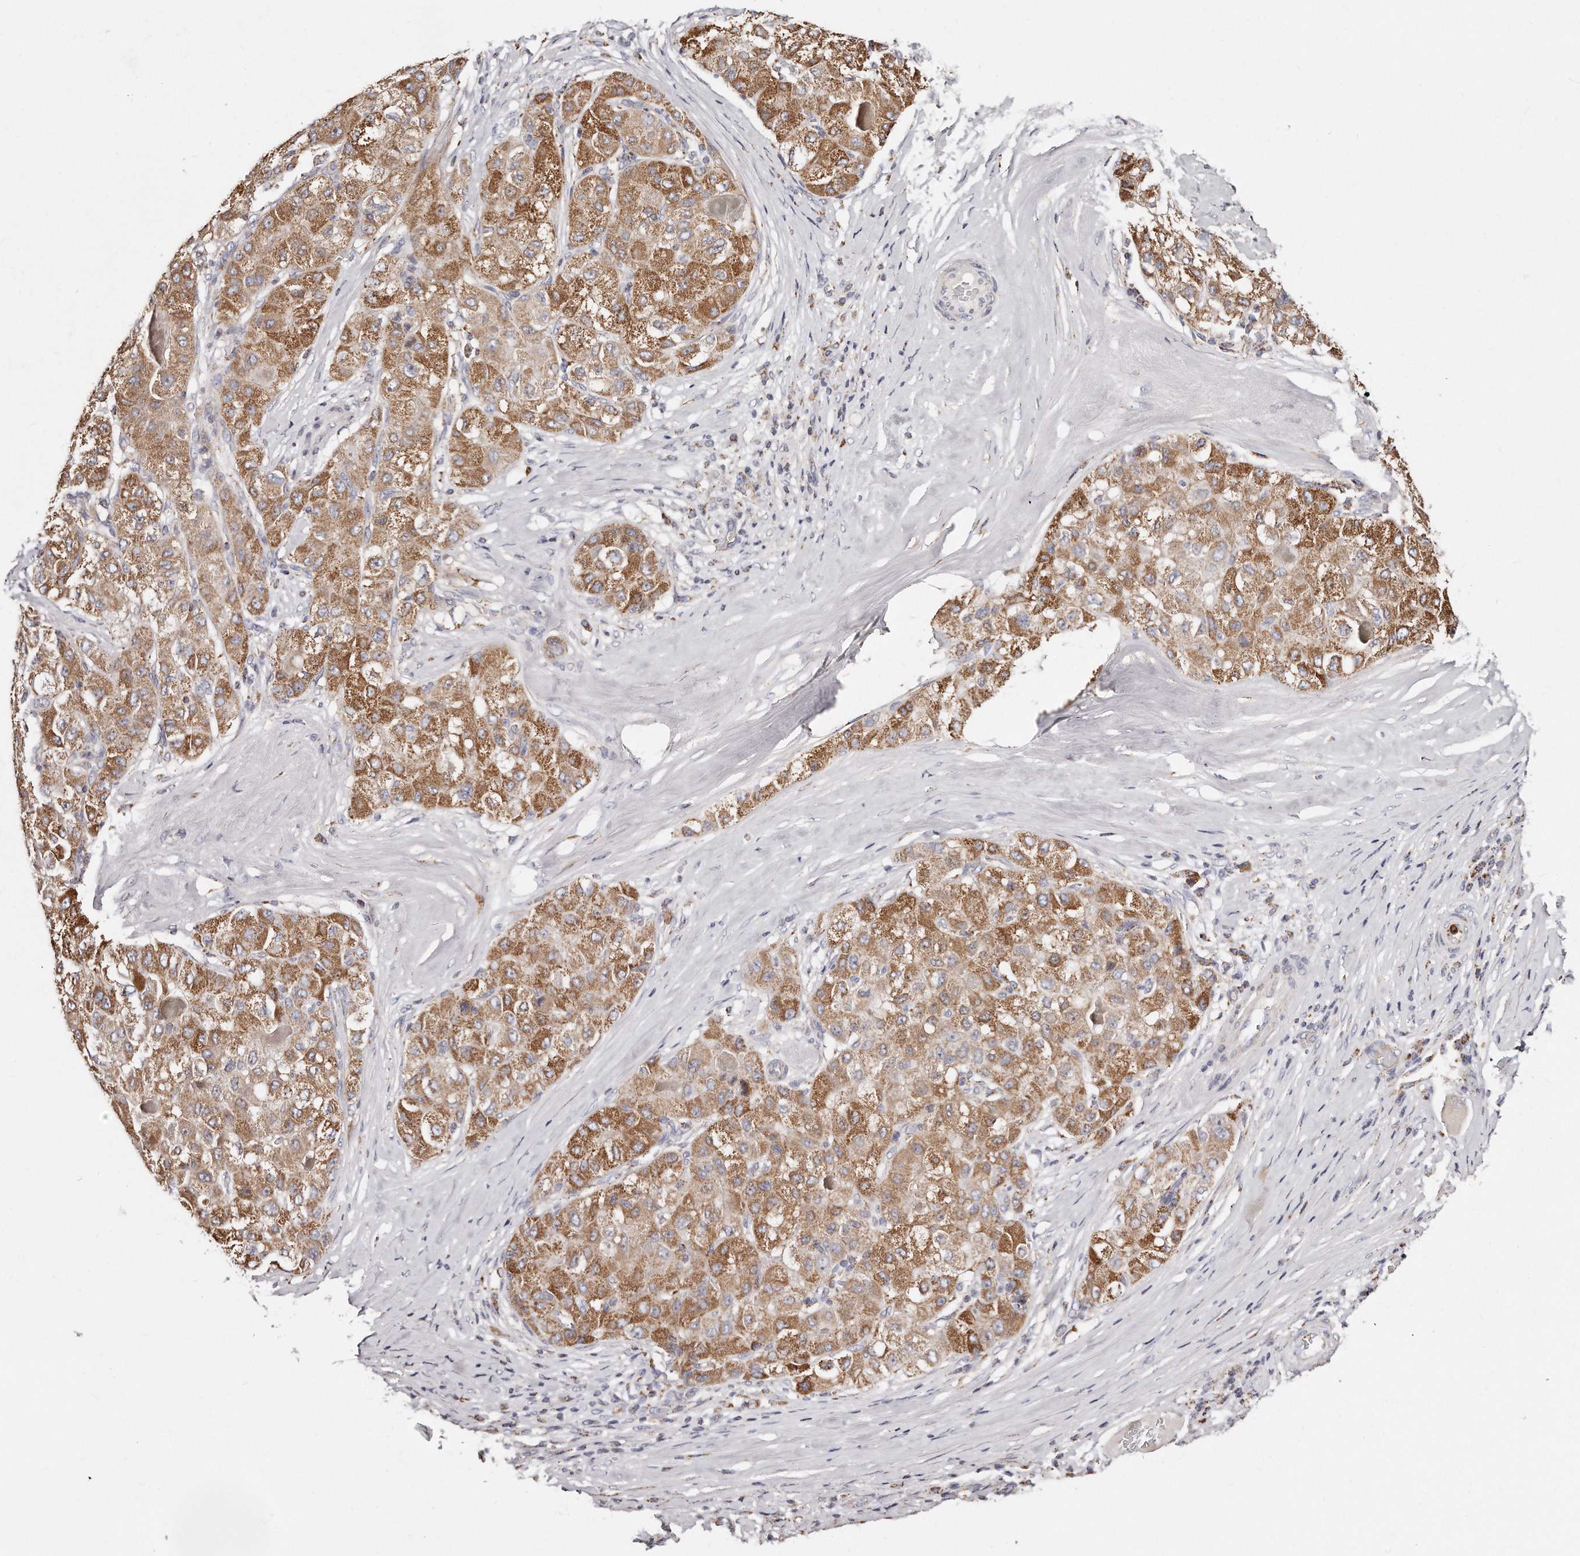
{"staining": {"intensity": "moderate", "quantity": ">75%", "location": "cytoplasmic/membranous"}, "tissue": "liver cancer", "cell_type": "Tumor cells", "image_type": "cancer", "snomed": [{"axis": "morphology", "description": "Carcinoma, Hepatocellular, NOS"}, {"axis": "topography", "description": "Liver"}], "caption": "Tumor cells display medium levels of moderate cytoplasmic/membranous expression in approximately >75% of cells in human liver hepatocellular carcinoma.", "gene": "RTKN", "patient": {"sex": "male", "age": 80}}